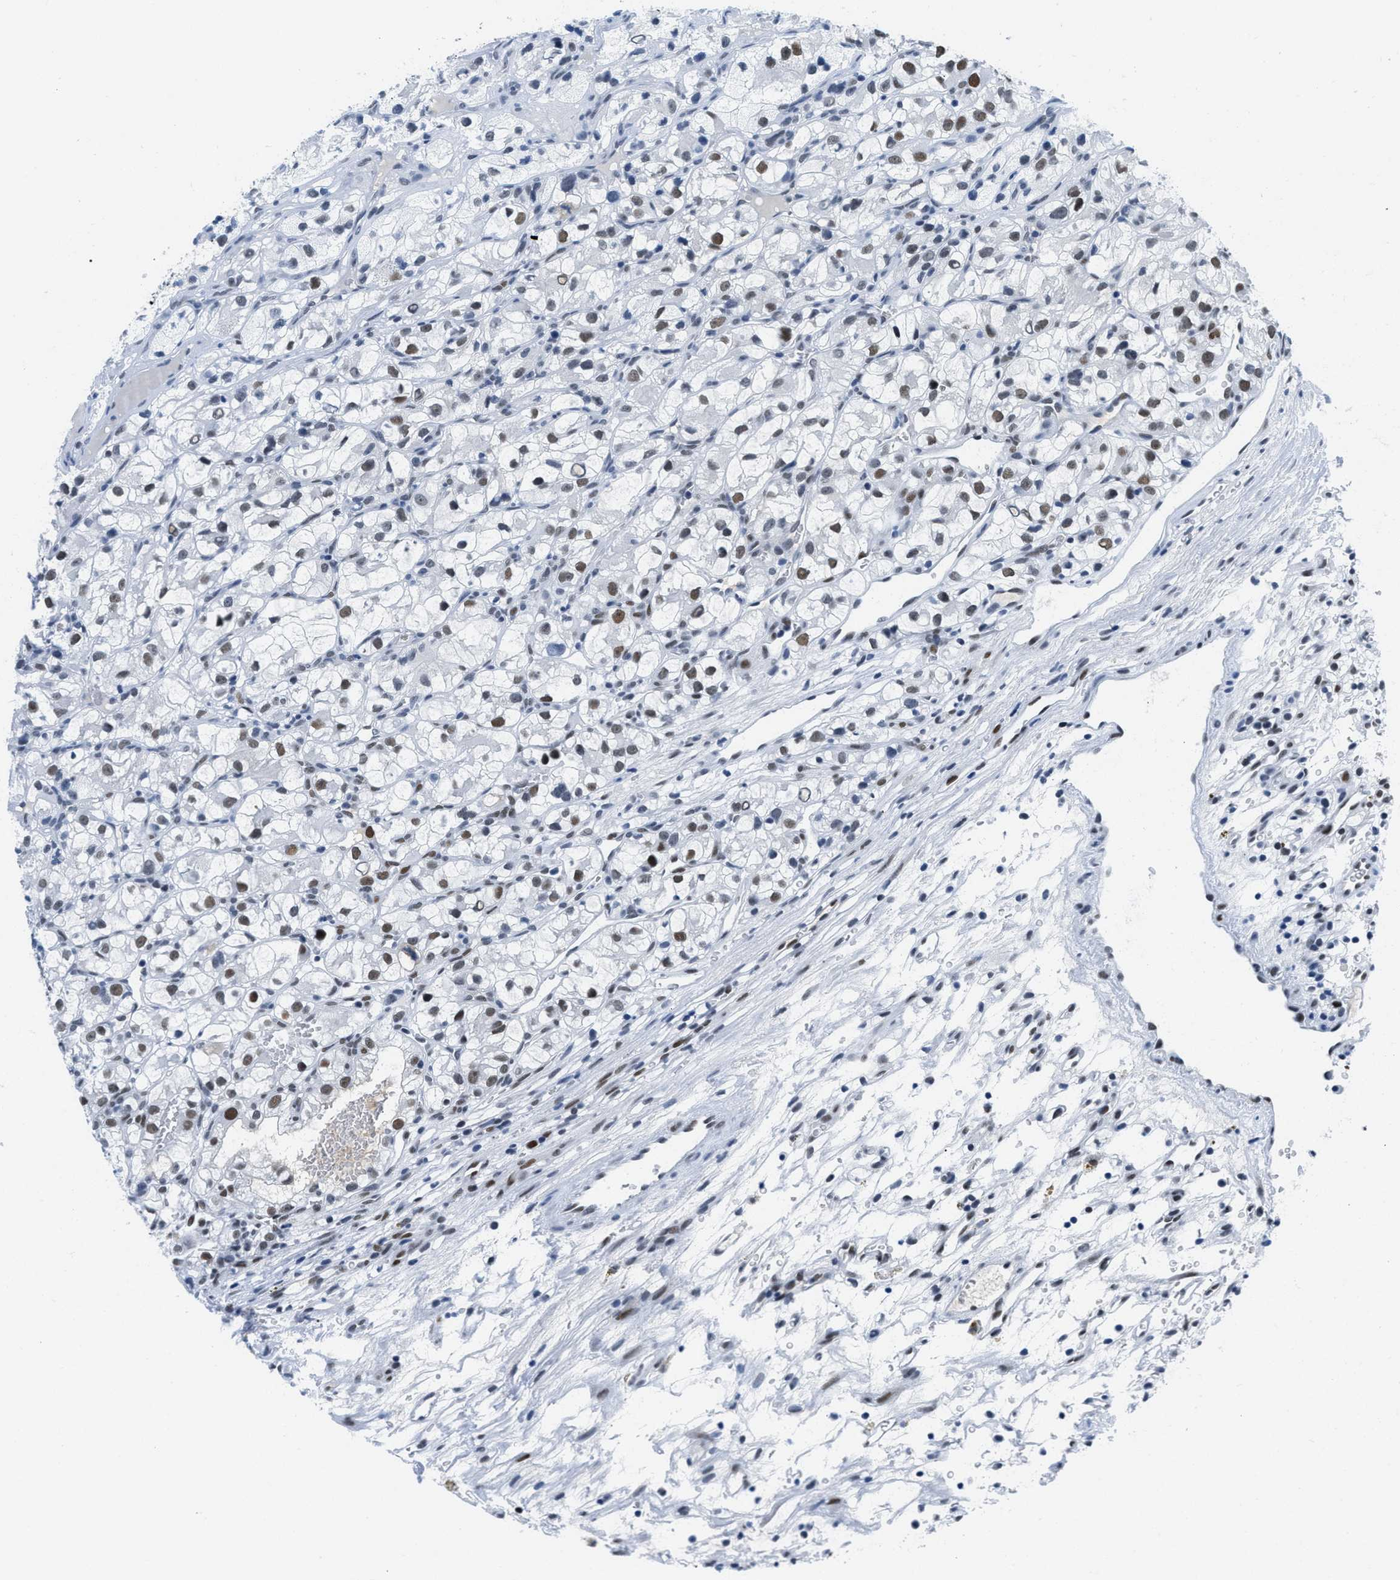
{"staining": {"intensity": "moderate", "quantity": "25%-75%", "location": "nuclear"}, "tissue": "renal cancer", "cell_type": "Tumor cells", "image_type": "cancer", "snomed": [{"axis": "morphology", "description": "Adenocarcinoma, NOS"}, {"axis": "topography", "description": "Kidney"}], "caption": "Immunohistochemical staining of renal adenocarcinoma displays moderate nuclear protein positivity in about 25%-75% of tumor cells. (DAB (3,3'-diaminobenzidine) = brown stain, brightfield microscopy at high magnification).", "gene": "SMARCAD1", "patient": {"sex": "female", "age": 57}}